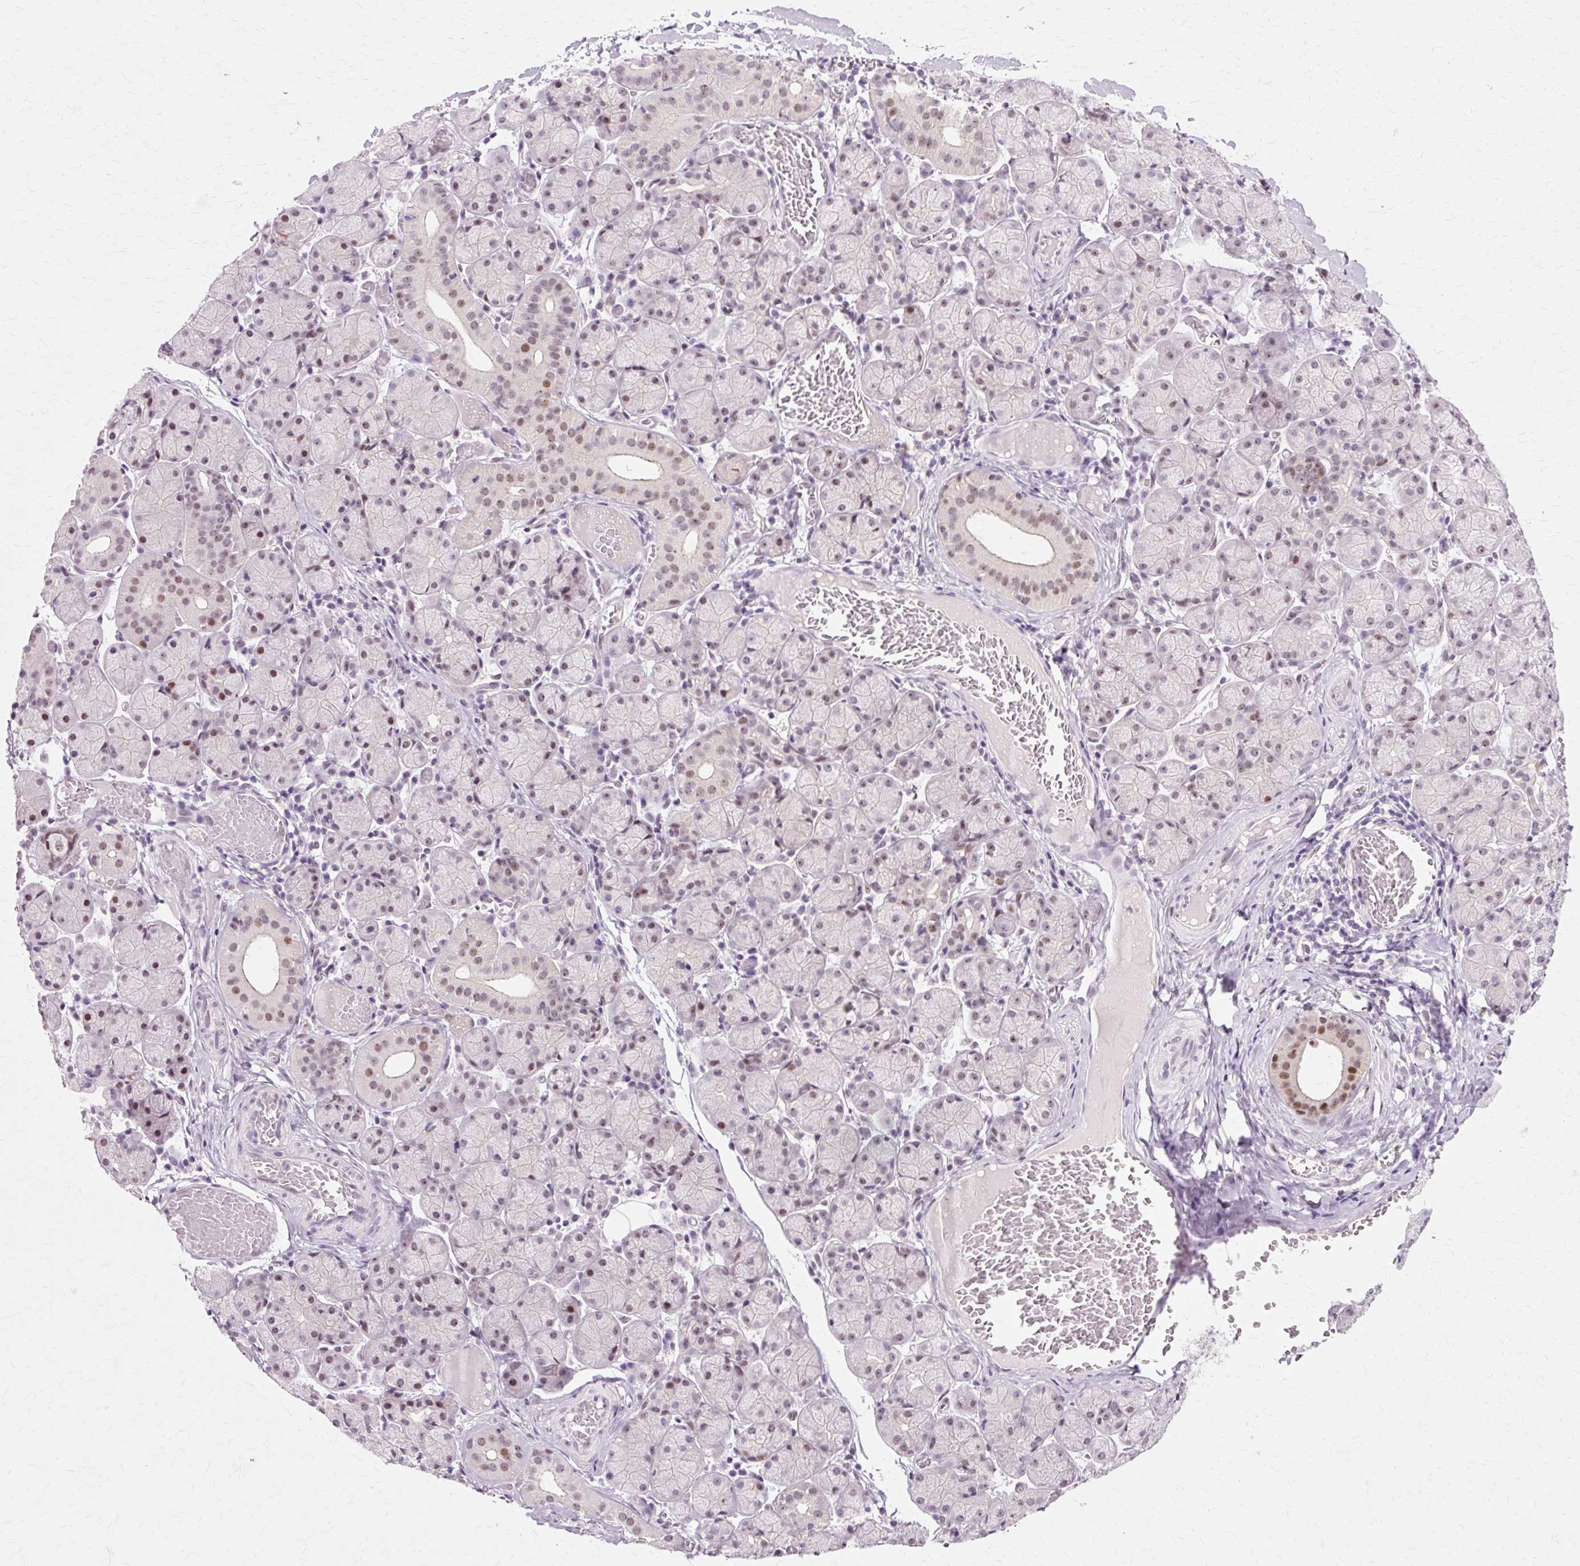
{"staining": {"intensity": "weak", "quantity": "25%-75%", "location": "nuclear"}, "tissue": "salivary gland", "cell_type": "Glandular cells", "image_type": "normal", "snomed": [{"axis": "morphology", "description": "Normal tissue, NOS"}, {"axis": "topography", "description": "Salivary gland"}], "caption": "Glandular cells exhibit weak nuclear expression in about 25%-75% of cells in normal salivary gland.", "gene": "MACROD2", "patient": {"sex": "female", "age": 24}}